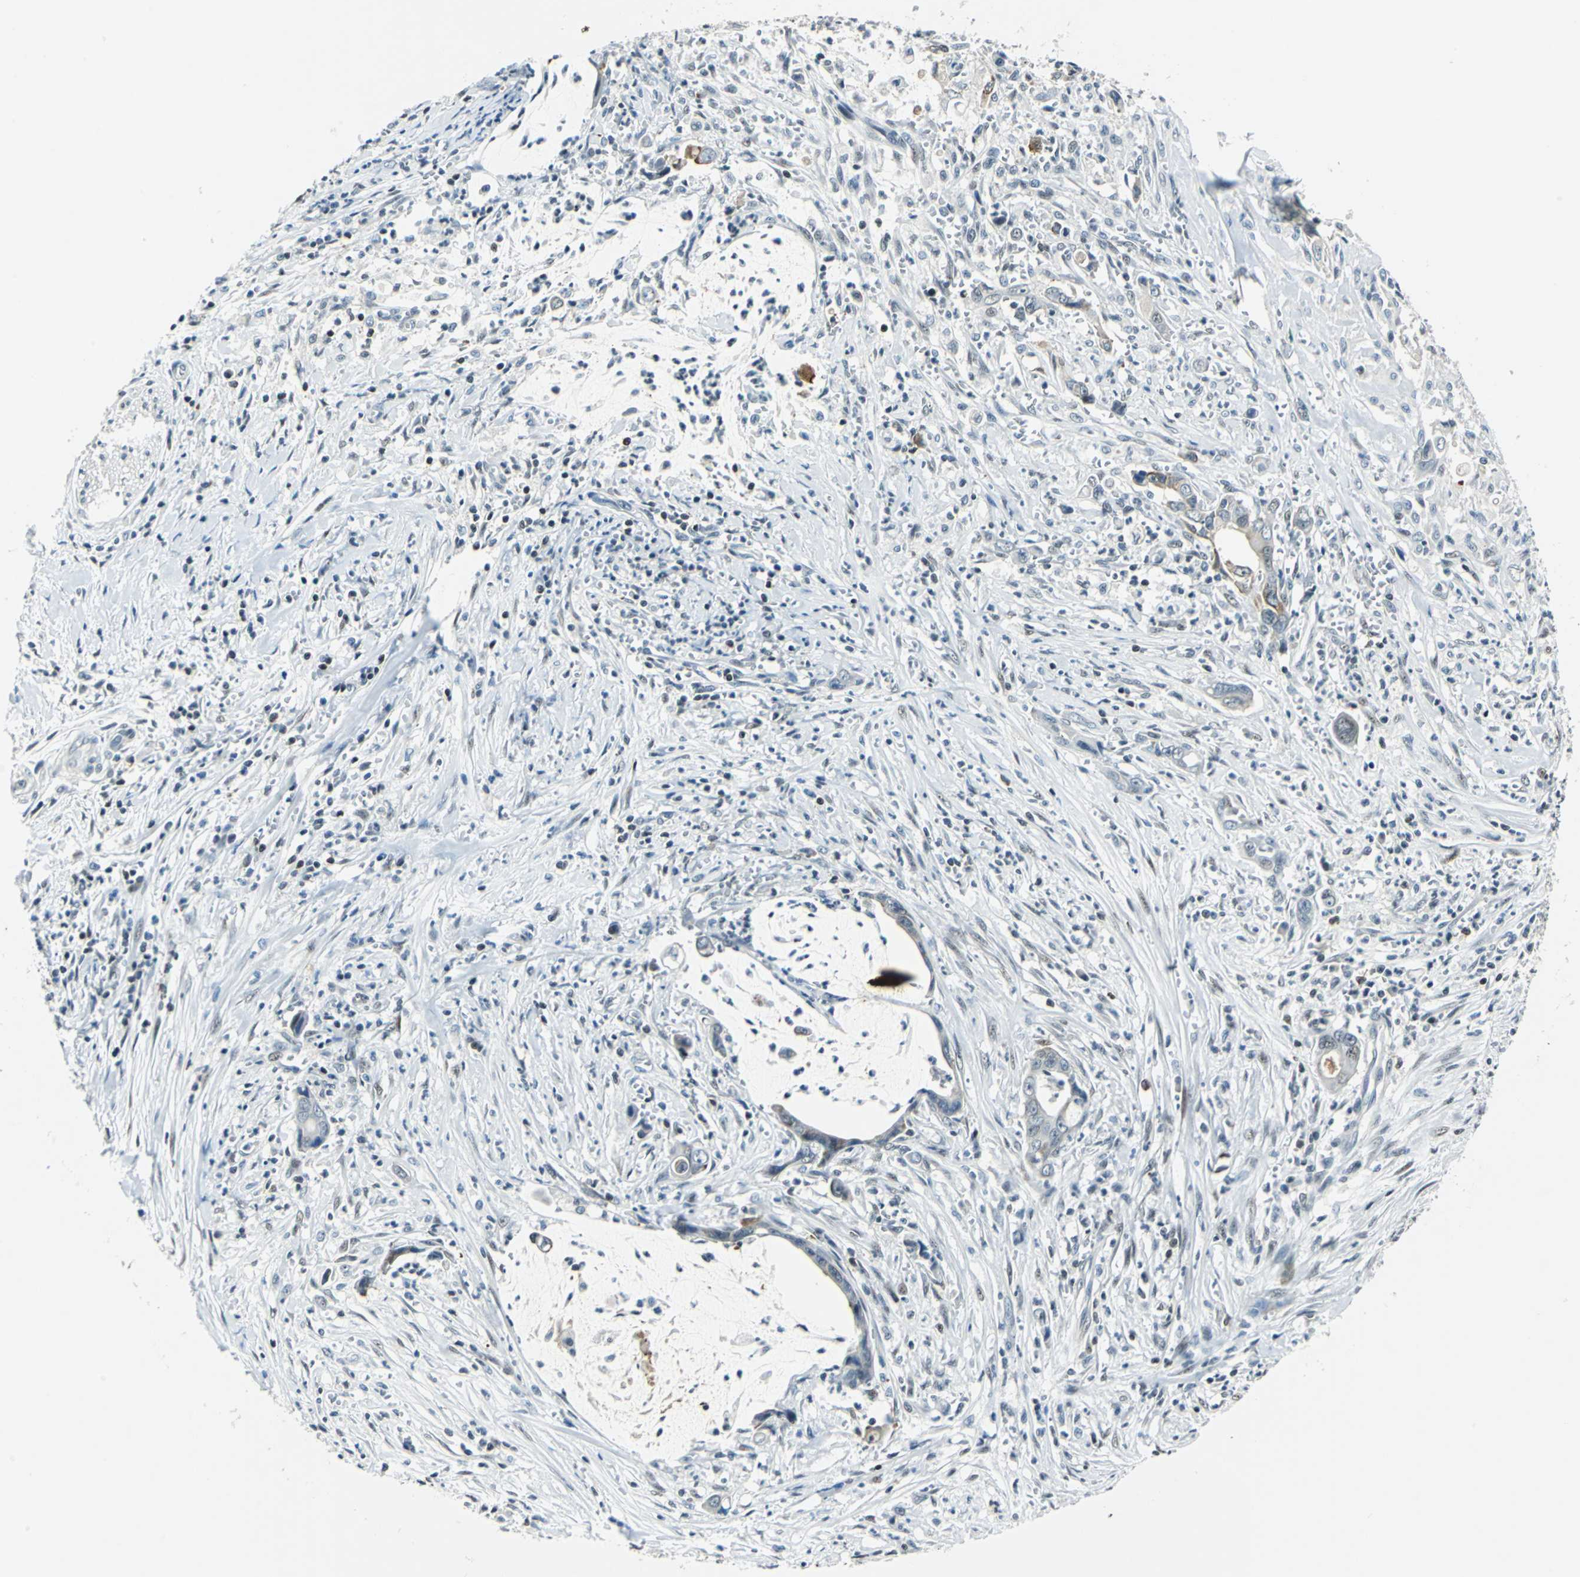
{"staining": {"intensity": "moderate", "quantity": "25%-75%", "location": "cytoplasmic/membranous"}, "tissue": "pancreatic cancer", "cell_type": "Tumor cells", "image_type": "cancer", "snomed": [{"axis": "morphology", "description": "Adenocarcinoma, NOS"}, {"axis": "topography", "description": "Pancreas"}], "caption": "Human pancreatic cancer stained with a brown dye shows moderate cytoplasmic/membranous positive expression in approximately 25%-75% of tumor cells.", "gene": "HCFC2", "patient": {"sex": "male", "age": 59}}